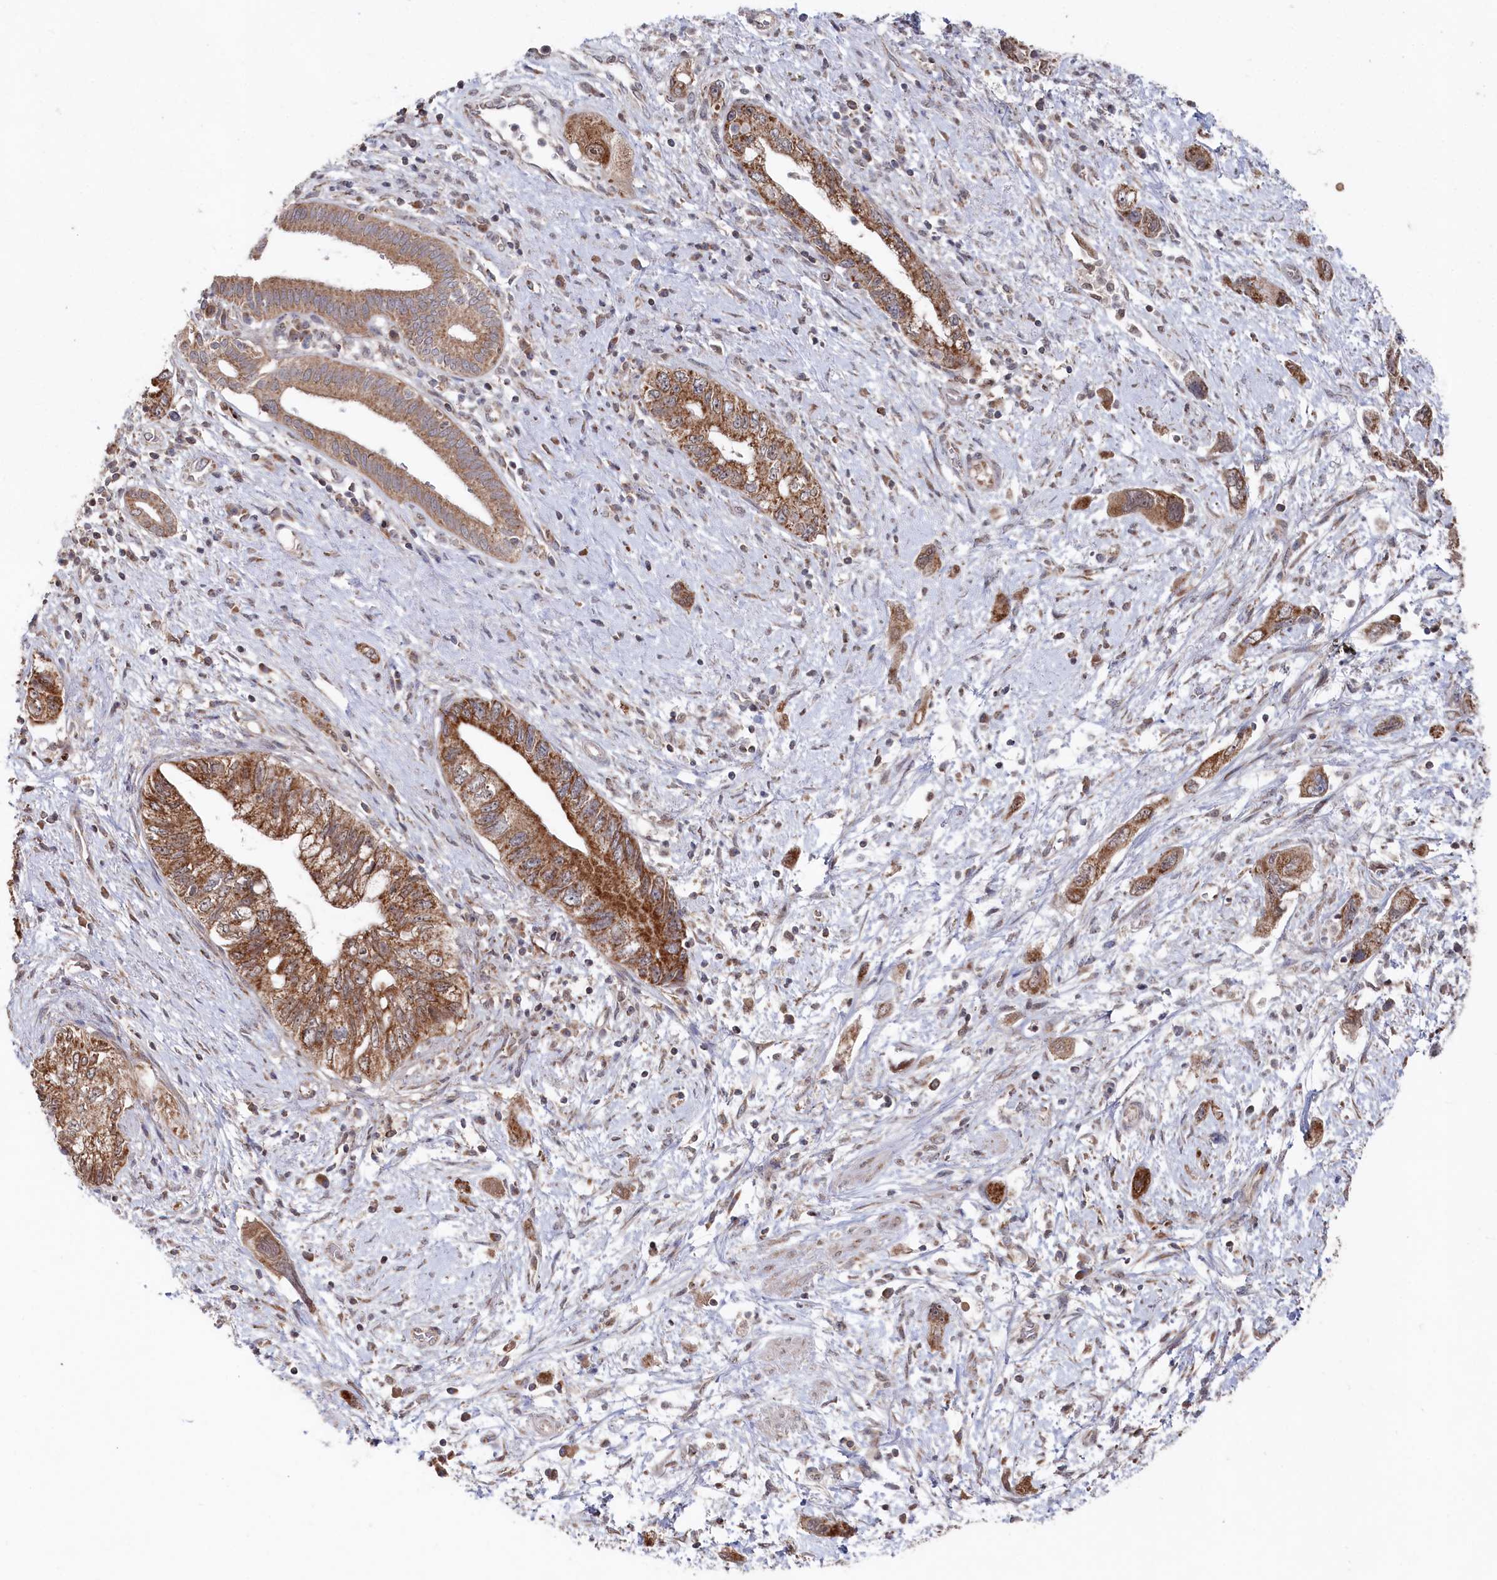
{"staining": {"intensity": "moderate", "quantity": ">75%", "location": "cytoplasmic/membranous"}, "tissue": "pancreatic cancer", "cell_type": "Tumor cells", "image_type": "cancer", "snomed": [{"axis": "morphology", "description": "Adenocarcinoma, NOS"}, {"axis": "topography", "description": "Pancreas"}], "caption": "Pancreatic cancer (adenocarcinoma) stained for a protein demonstrates moderate cytoplasmic/membranous positivity in tumor cells. (DAB IHC, brown staining for protein, blue staining for nuclei).", "gene": "WAPL", "patient": {"sex": "female", "age": 73}}